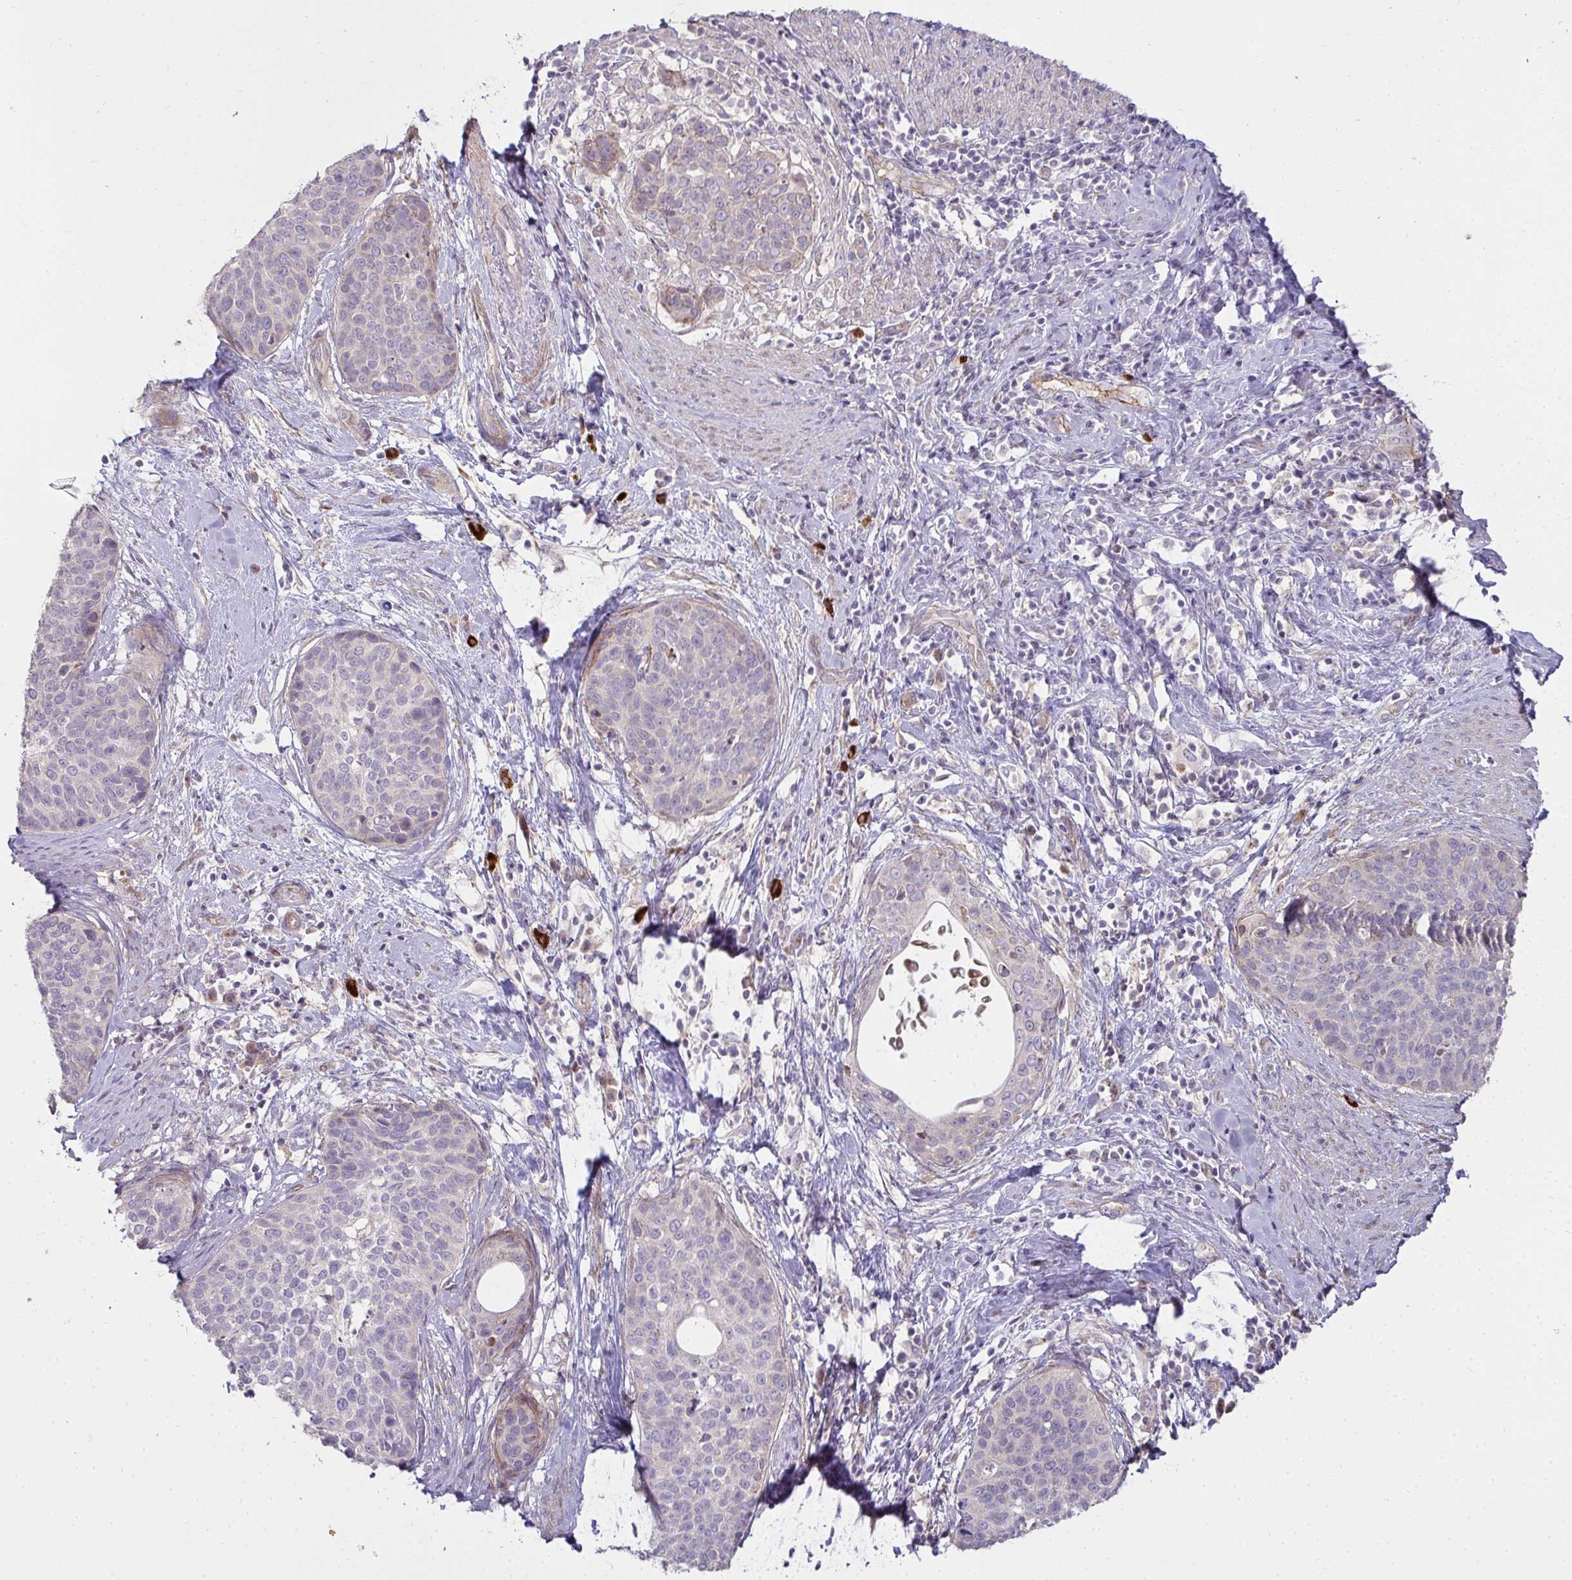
{"staining": {"intensity": "negative", "quantity": "none", "location": "none"}, "tissue": "cervical cancer", "cell_type": "Tumor cells", "image_type": "cancer", "snomed": [{"axis": "morphology", "description": "Squamous cell carcinoma, NOS"}, {"axis": "topography", "description": "Cervix"}], "caption": "Human cervical squamous cell carcinoma stained for a protein using IHC exhibits no expression in tumor cells.", "gene": "SH2D1B", "patient": {"sex": "female", "age": 69}}